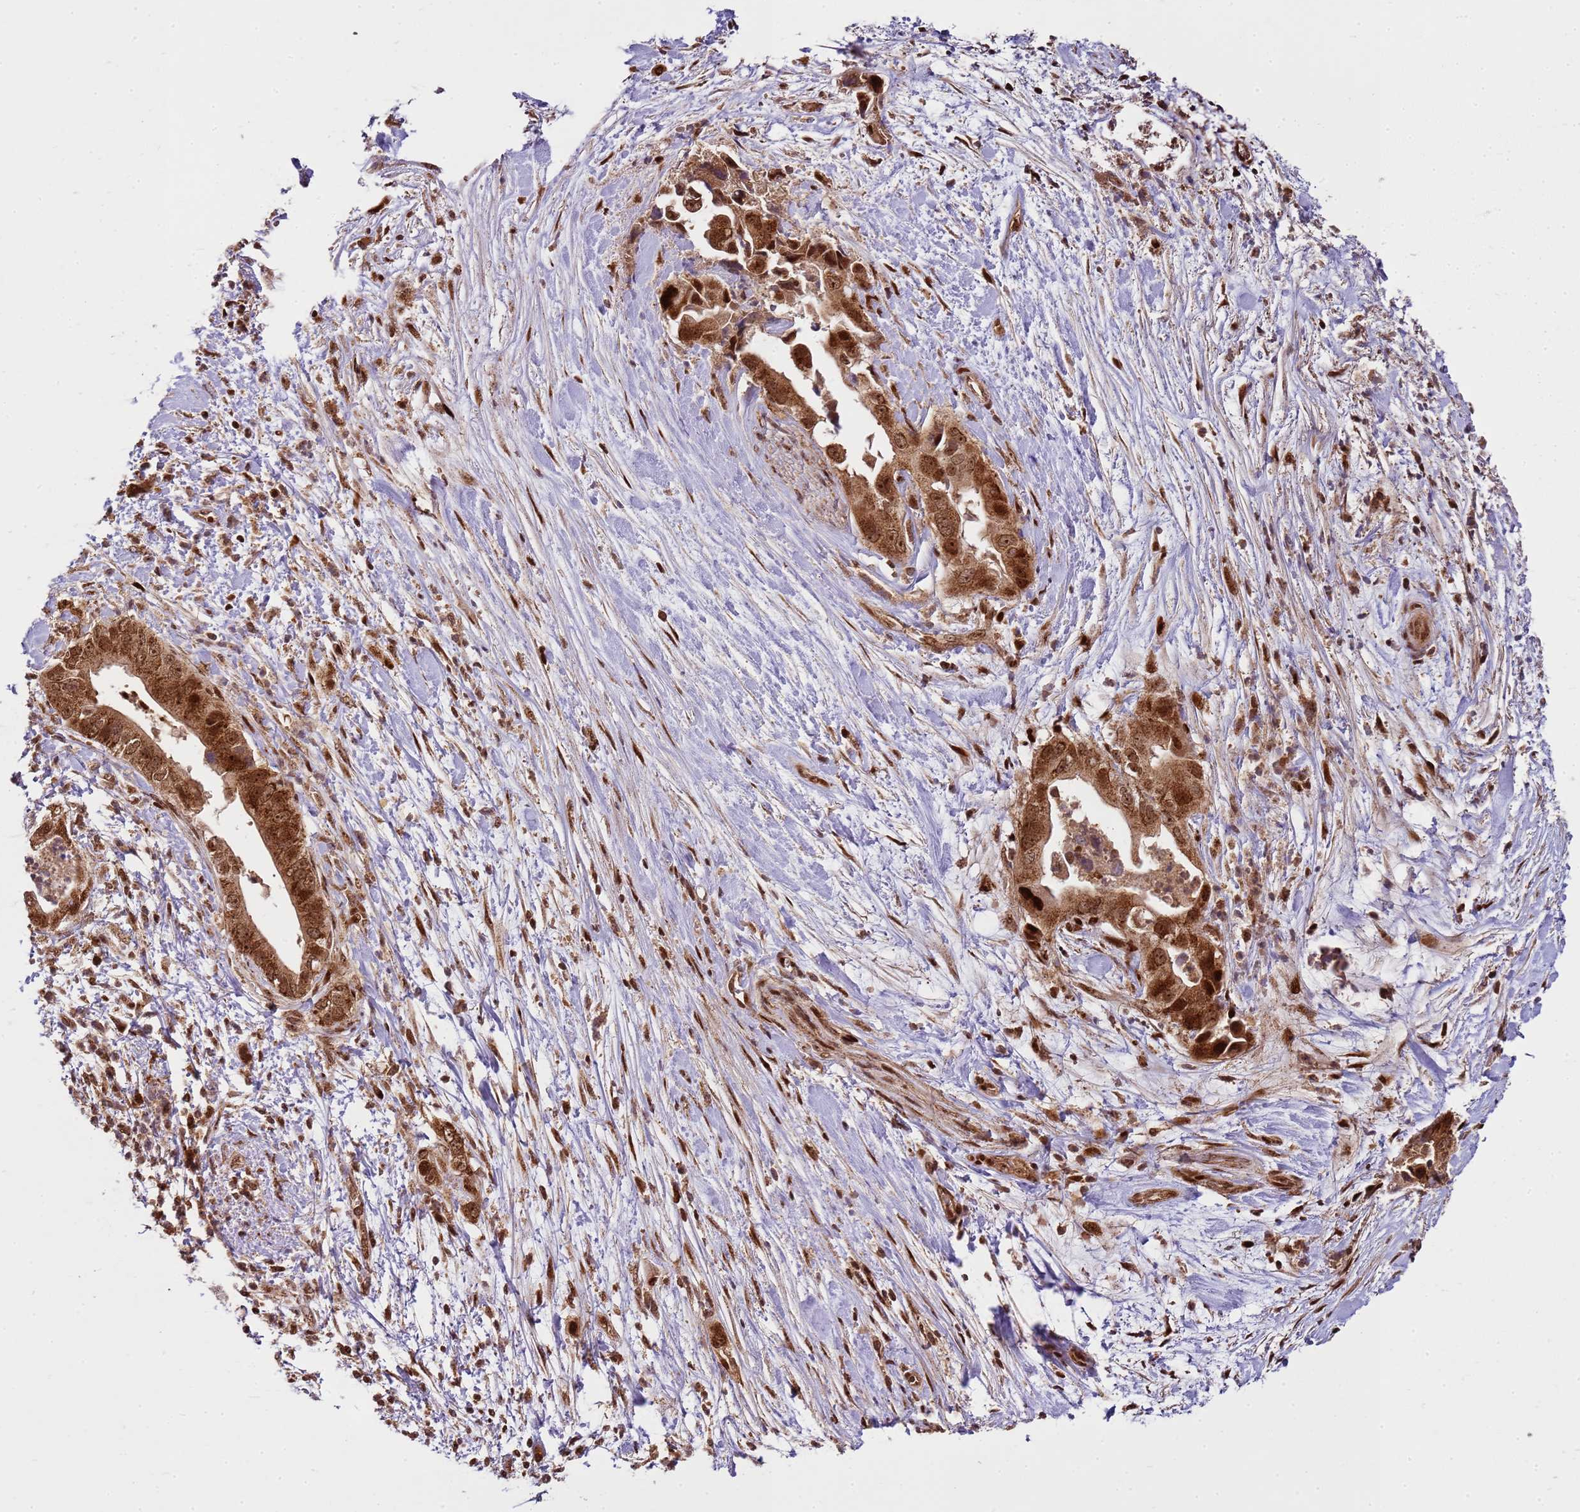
{"staining": {"intensity": "strong", "quantity": ">75%", "location": "cytoplasmic/membranous,nuclear"}, "tissue": "pancreatic cancer", "cell_type": "Tumor cells", "image_type": "cancer", "snomed": [{"axis": "morphology", "description": "Adenocarcinoma, NOS"}, {"axis": "topography", "description": "Pancreas"}], "caption": "Adenocarcinoma (pancreatic) stained with DAB IHC shows high levels of strong cytoplasmic/membranous and nuclear positivity in approximately >75% of tumor cells.", "gene": "PEX14", "patient": {"sex": "female", "age": 78}}